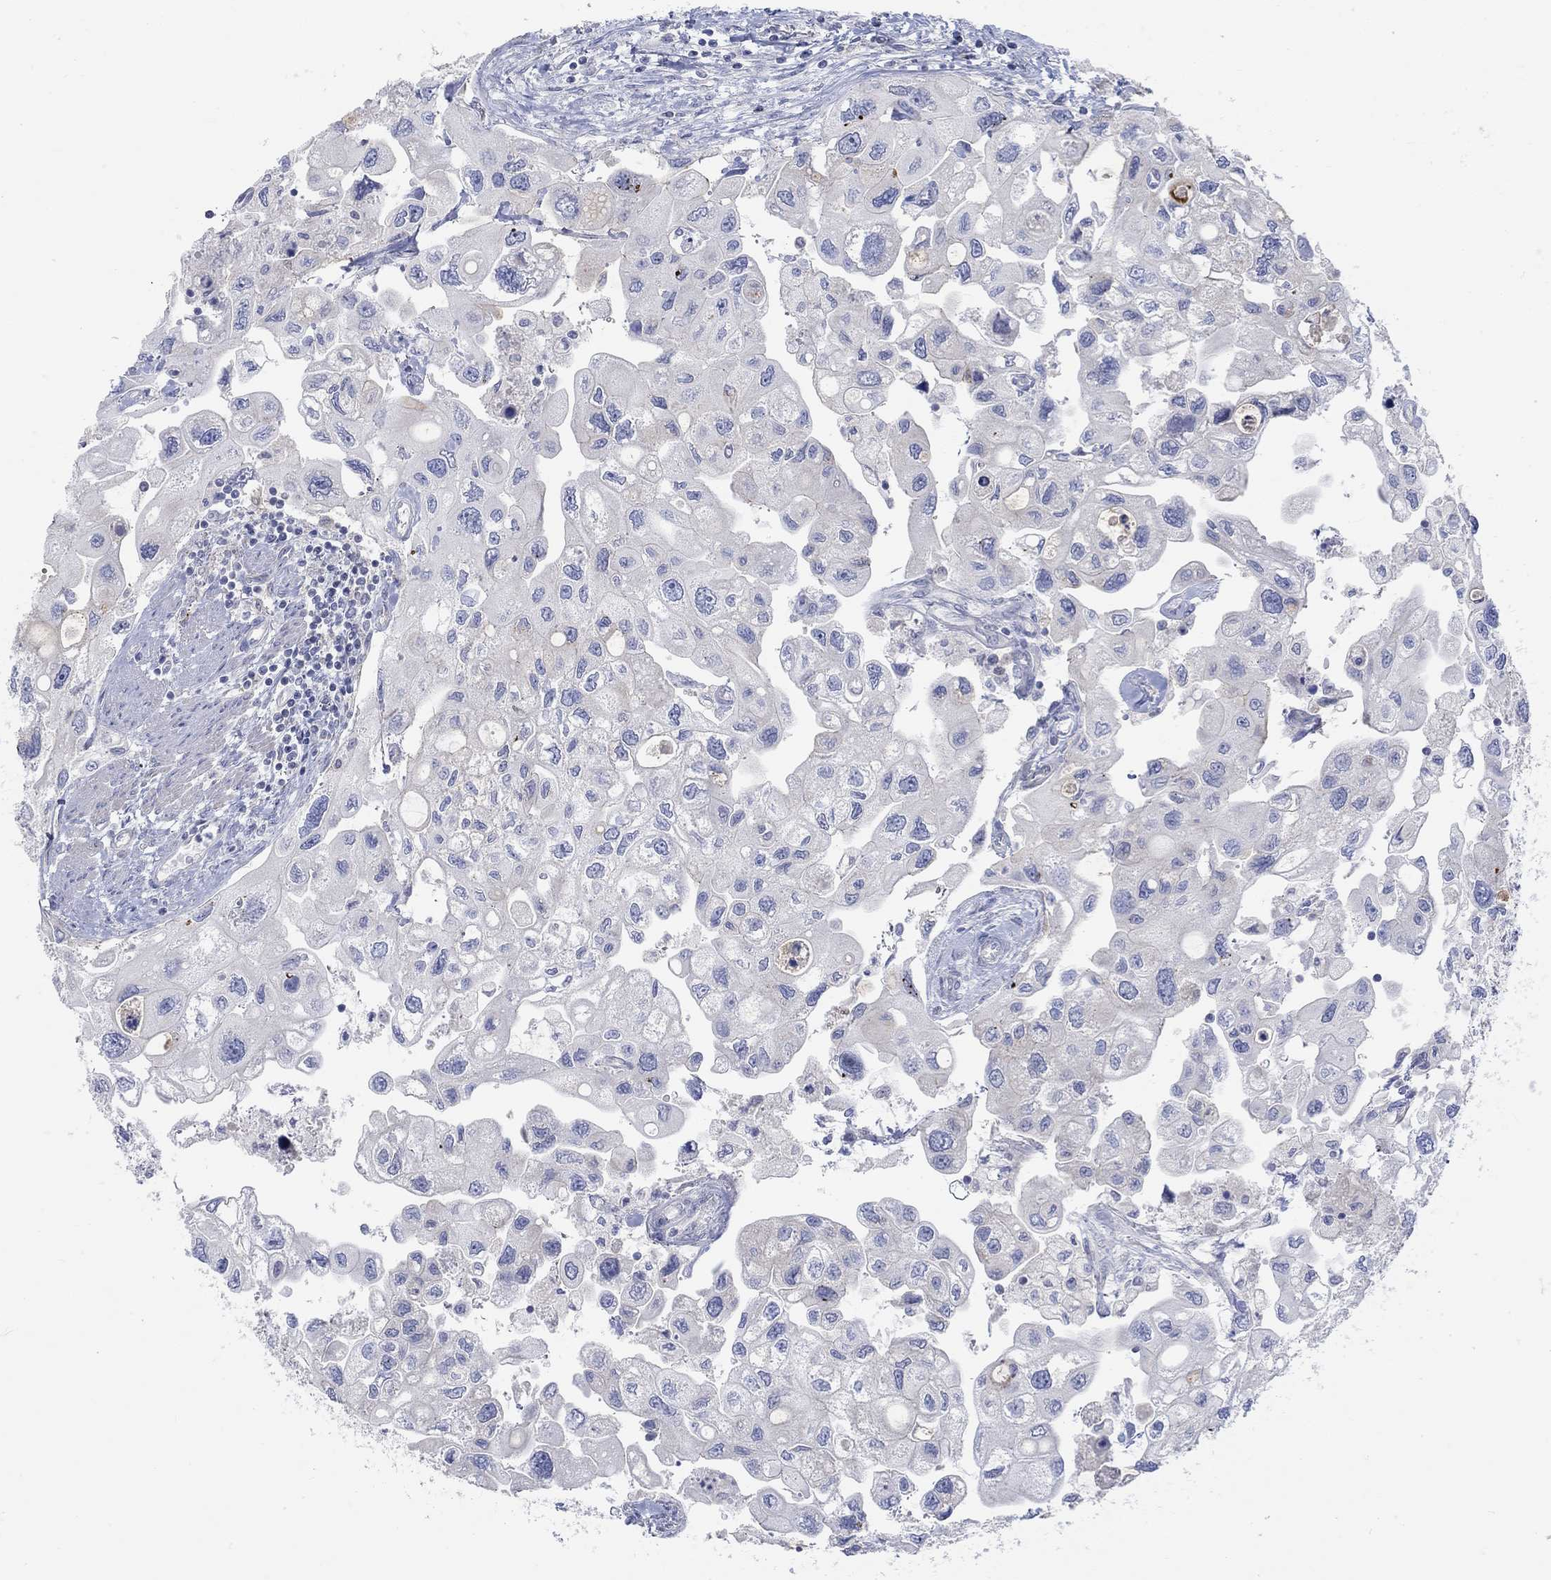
{"staining": {"intensity": "negative", "quantity": "none", "location": "none"}, "tissue": "urothelial cancer", "cell_type": "Tumor cells", "image_type": "cancer", "snomed": [{"axis": "morphology", "description": "Urothelial carcinoma, High grade"}, {"axis": "topography", "description": "Urinary bladder"}], "caption": "A photomicrograph of human urothelial cancer is negative for staining in tumor cells.", "gene": "NAV3", "patient": {"sex": "male", "age": 59}}